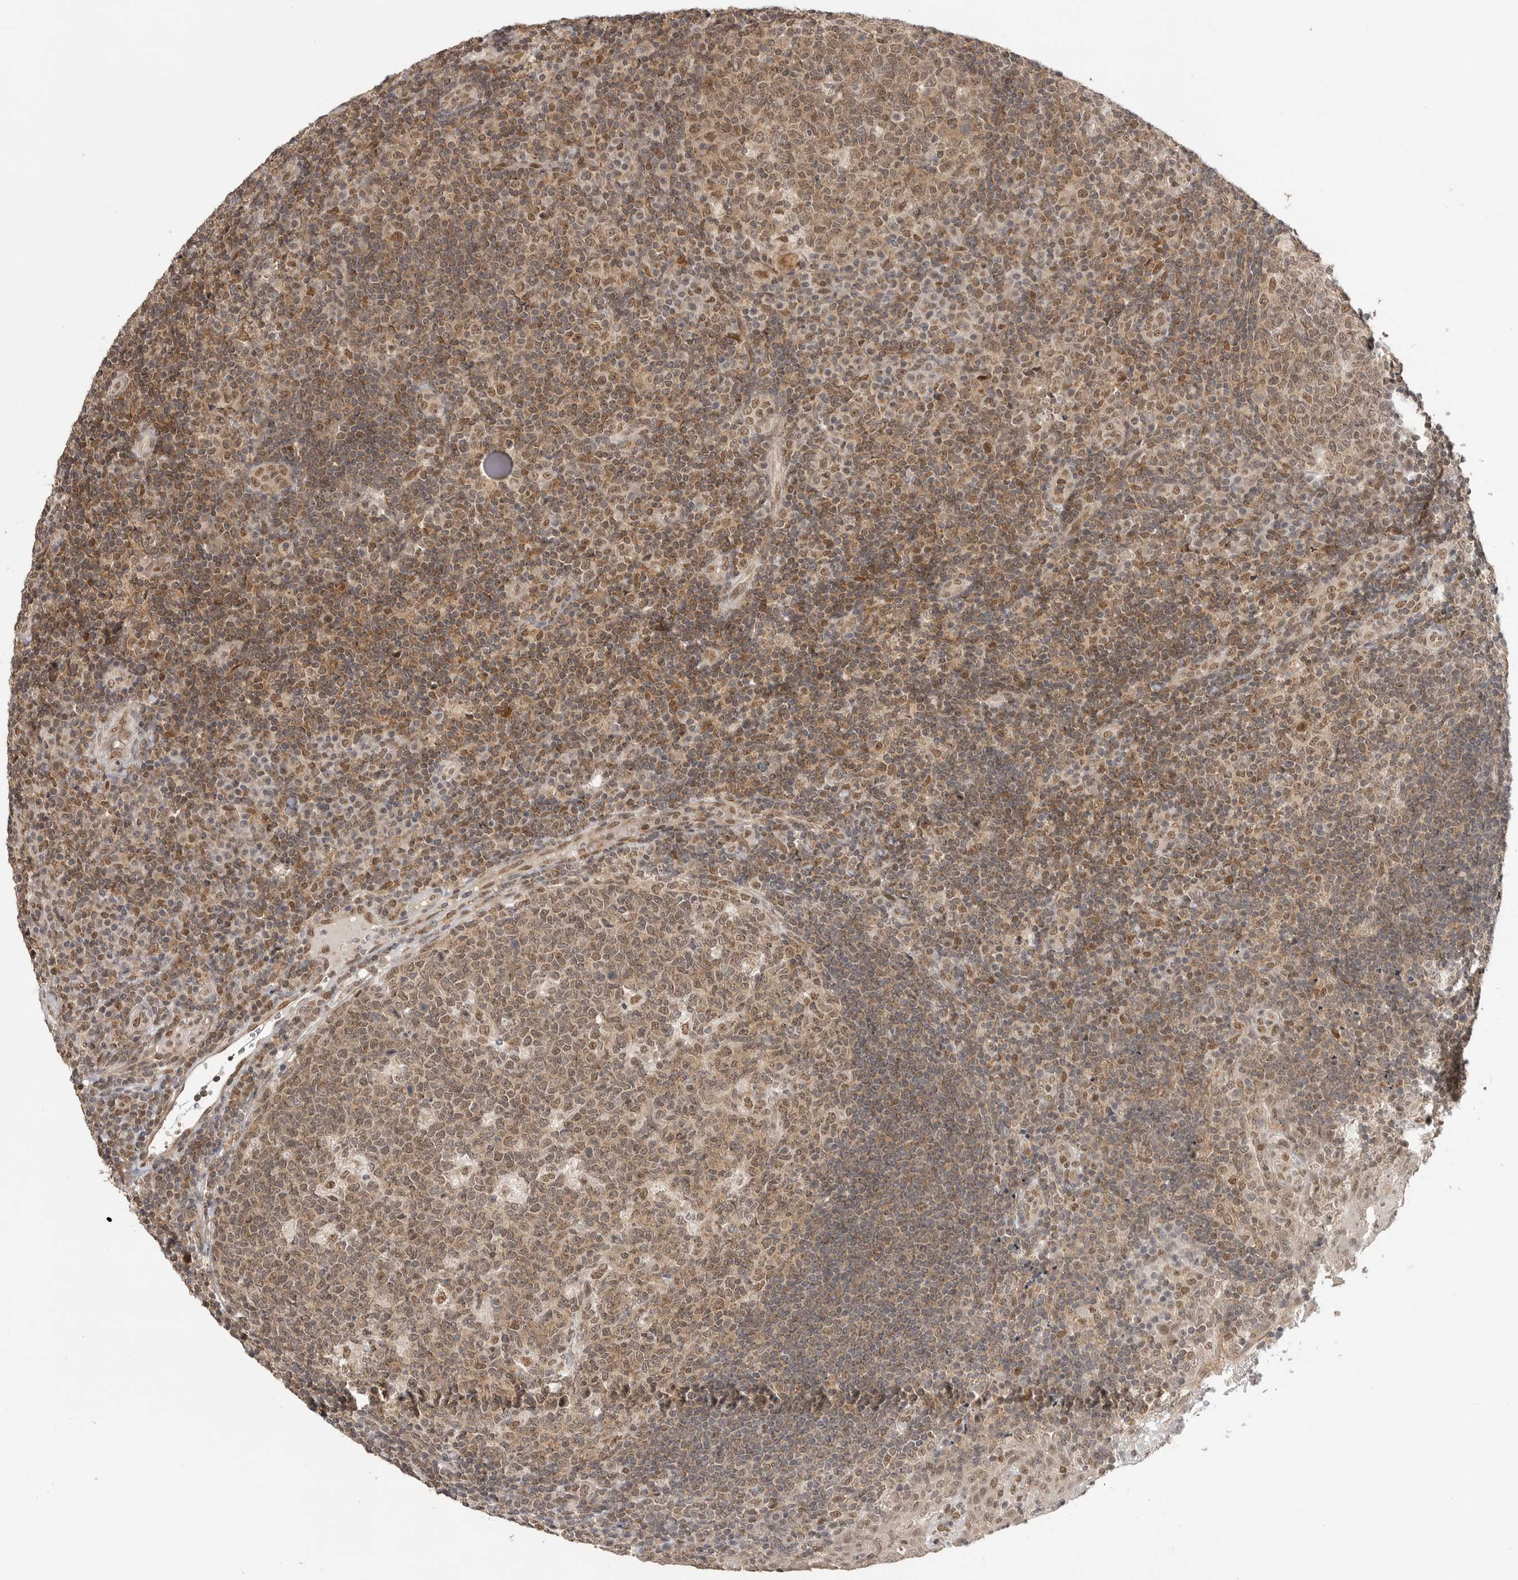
{"staining": {"intensity": "moderate", "quantity": ">75%", "location": "cytoplasmic/membranous,nuclear"}, "tissue": "tonsil", "cell_type": "Germinal center cells", "image_type": "normal", "snomed": [{"axis": "morphology", "description": "Normal tissue, NOS"}, {"axis": "topography", "description": "Tonsil"}], "caption": "This is an image of immunohistochemistry staining of benign tonsil, which shows moderate expression in the cytoplasmic/membranous,nuclear of germinal center cells.", "gene": "ALKAL1", "patient": {"sex": "female", "age": 40}}